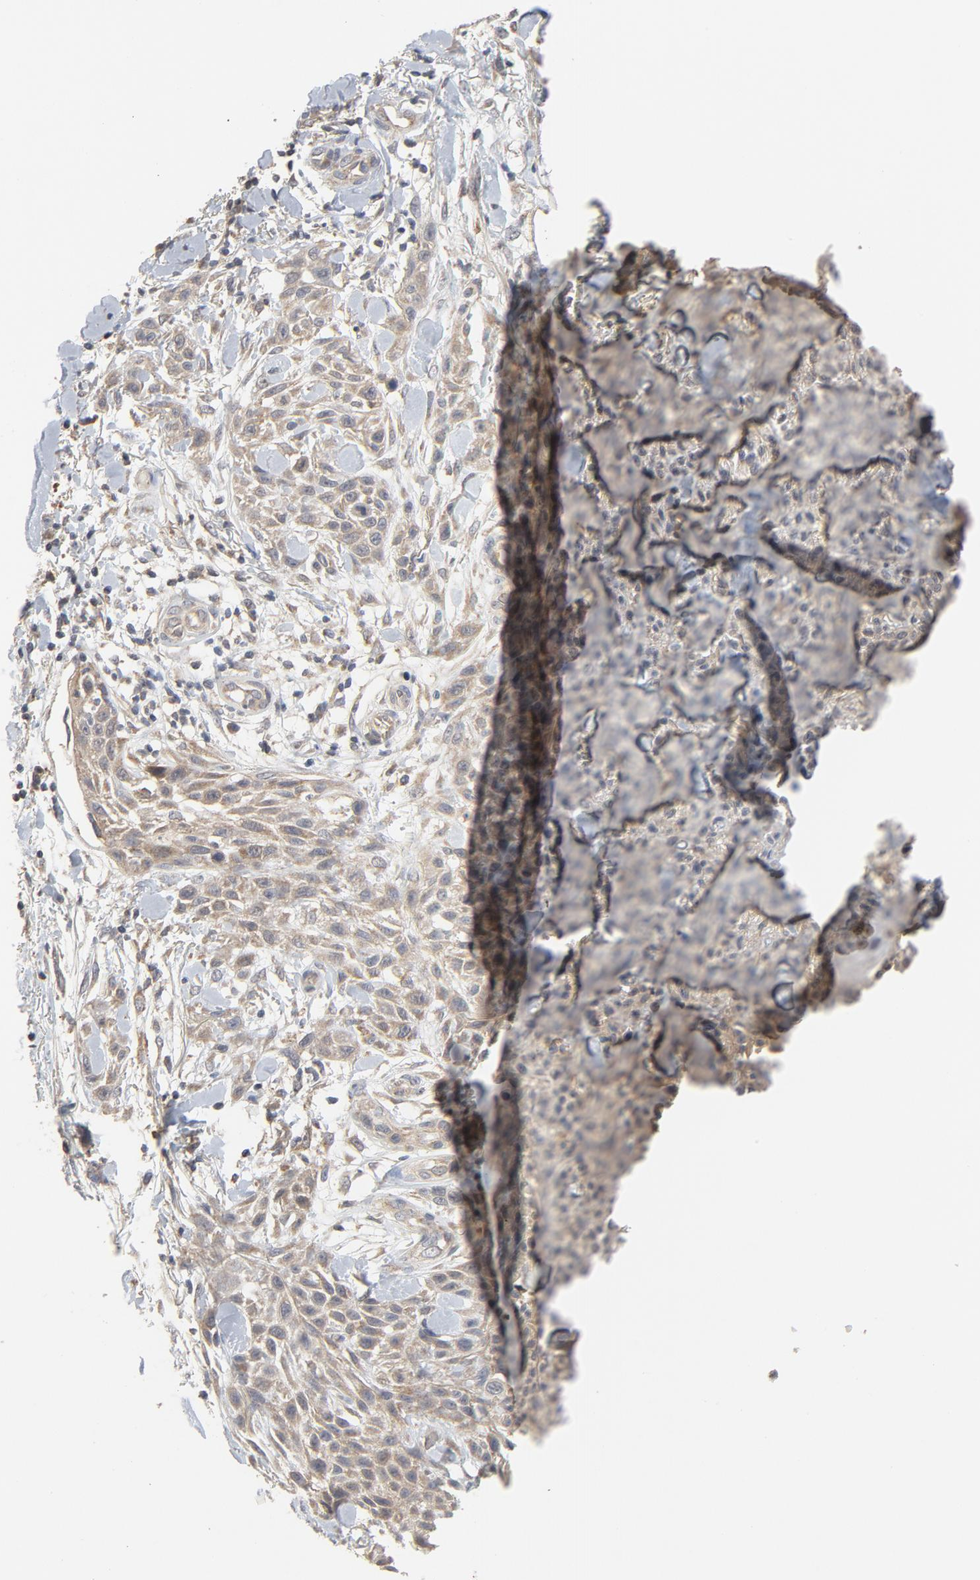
{"staining": {"intensity": "weak", "quantity": ">75%", "location": "cytoplasmic/membranous"}, "tissue": "skin cancer", "cell_type": "Tumor cells", "image_type": "cancer", "snomed": [{"axis": "morphology", "description": "Squamous cell carcinoma, NOS"}, {"axis": "topography", "description": "Skin"}], "caption": "A low amount of weak cytoplasmic/membranous expression is present in approximately >75% of tumor cells in skin squamous cell carcinoma tissue. (IHC, brightfield microscopy, high magnification).", "gene": "C14orf119", "patient": {"sex": "female", "age": 42}}